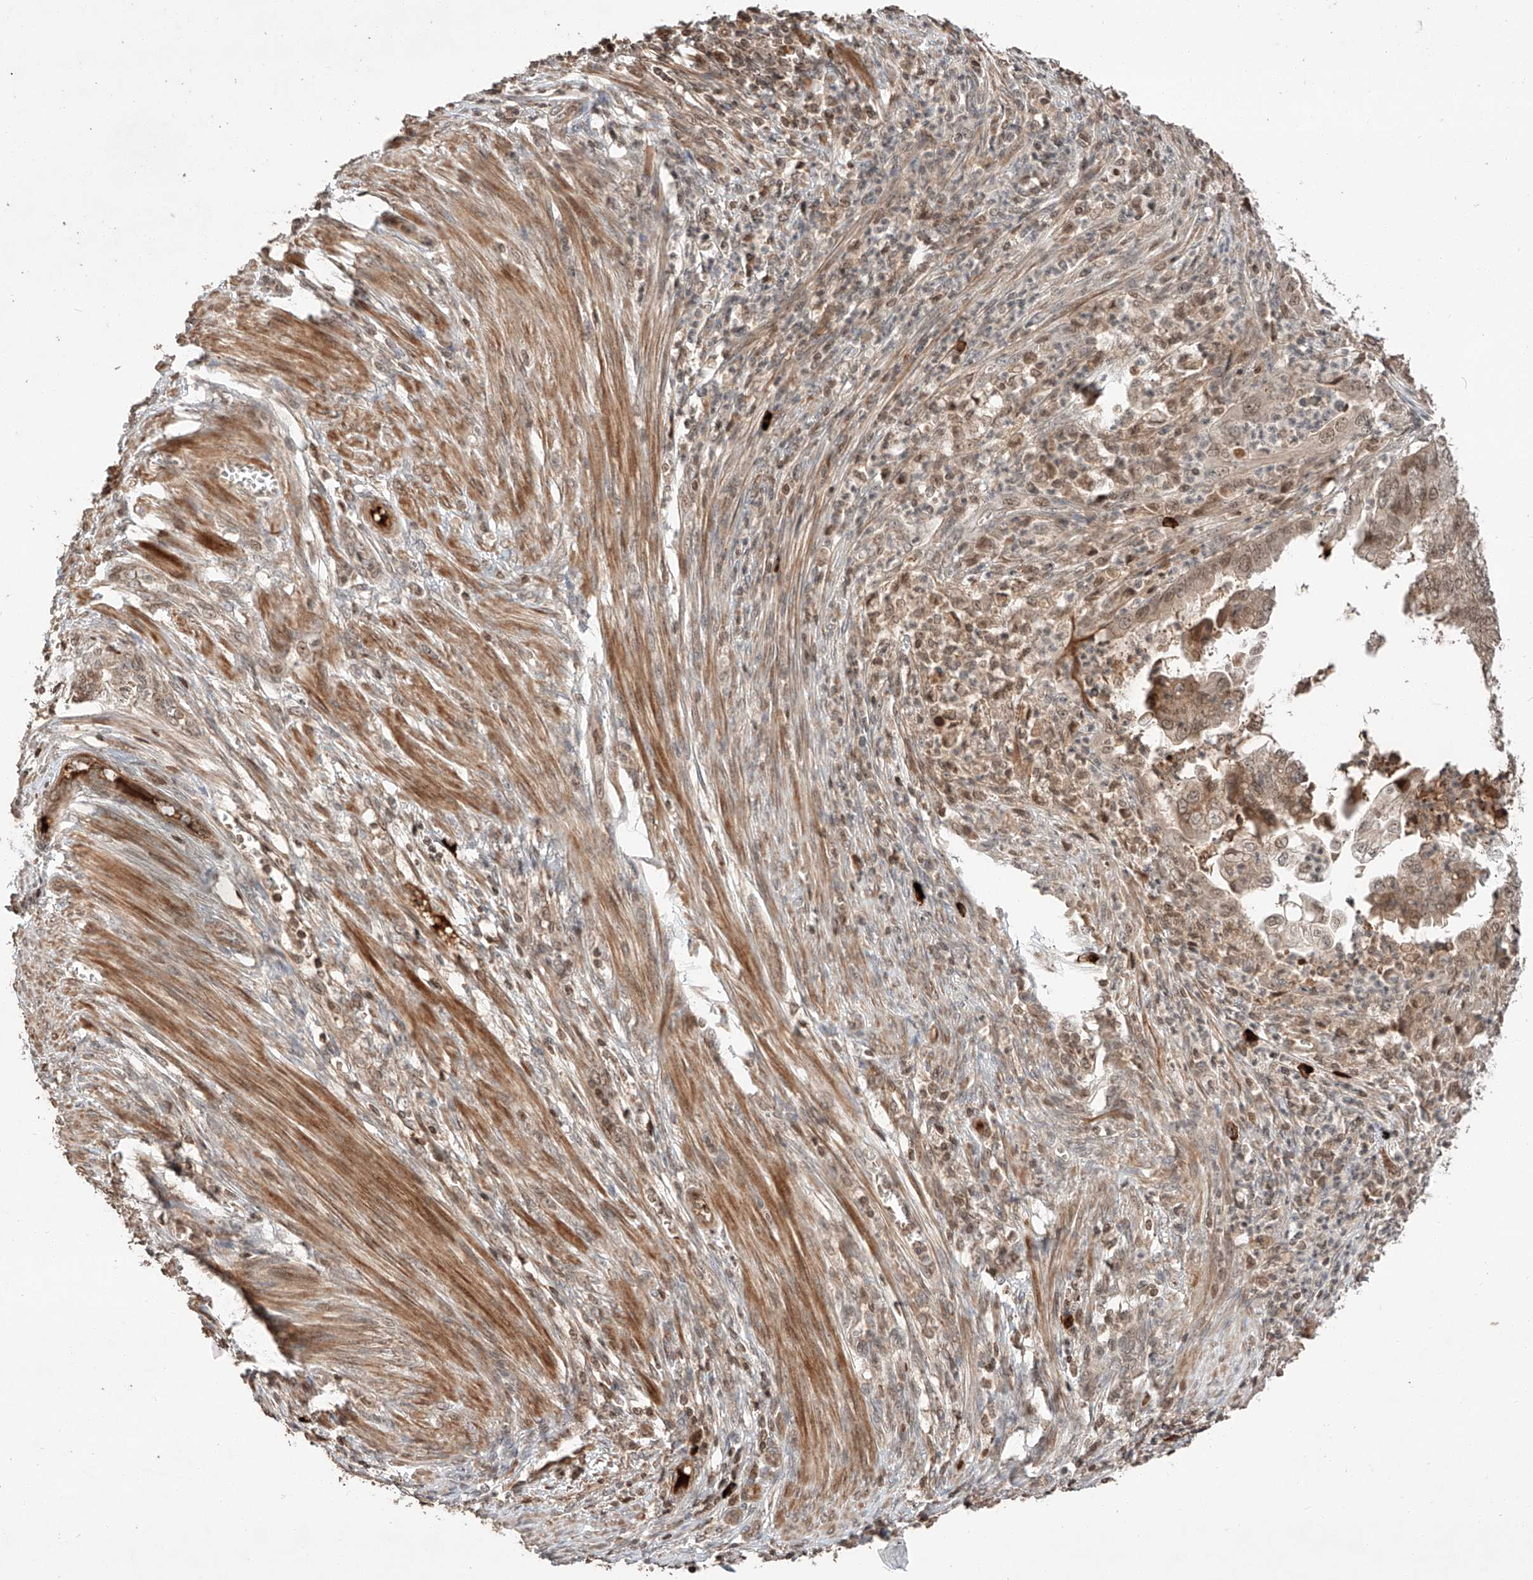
{"staining": {"intensity": "moderate", "quantity": ">75%", "location": "cytoplasmic/membranous,nuclear"}, "tissue": "endometrial cancer", "cell_type": "Tumor cells", "image_type": "cancer", "snomed": [{"axis": "morphology", "description": "Adenocarcinoma, NOS"}, {"axis": "topography", "description": "Endometrium"}], "caption": "Adenocarcinoma (endometrial) stained with DAB (3,3'-diaminobenzidine) IHC displays medium levels of moderate cytoplasmic/membranous and nuclear expression in approximately >75% of tumor cells.", "gene": "ARHGAP33", "patient": {"sex": "female", "age": 51}}